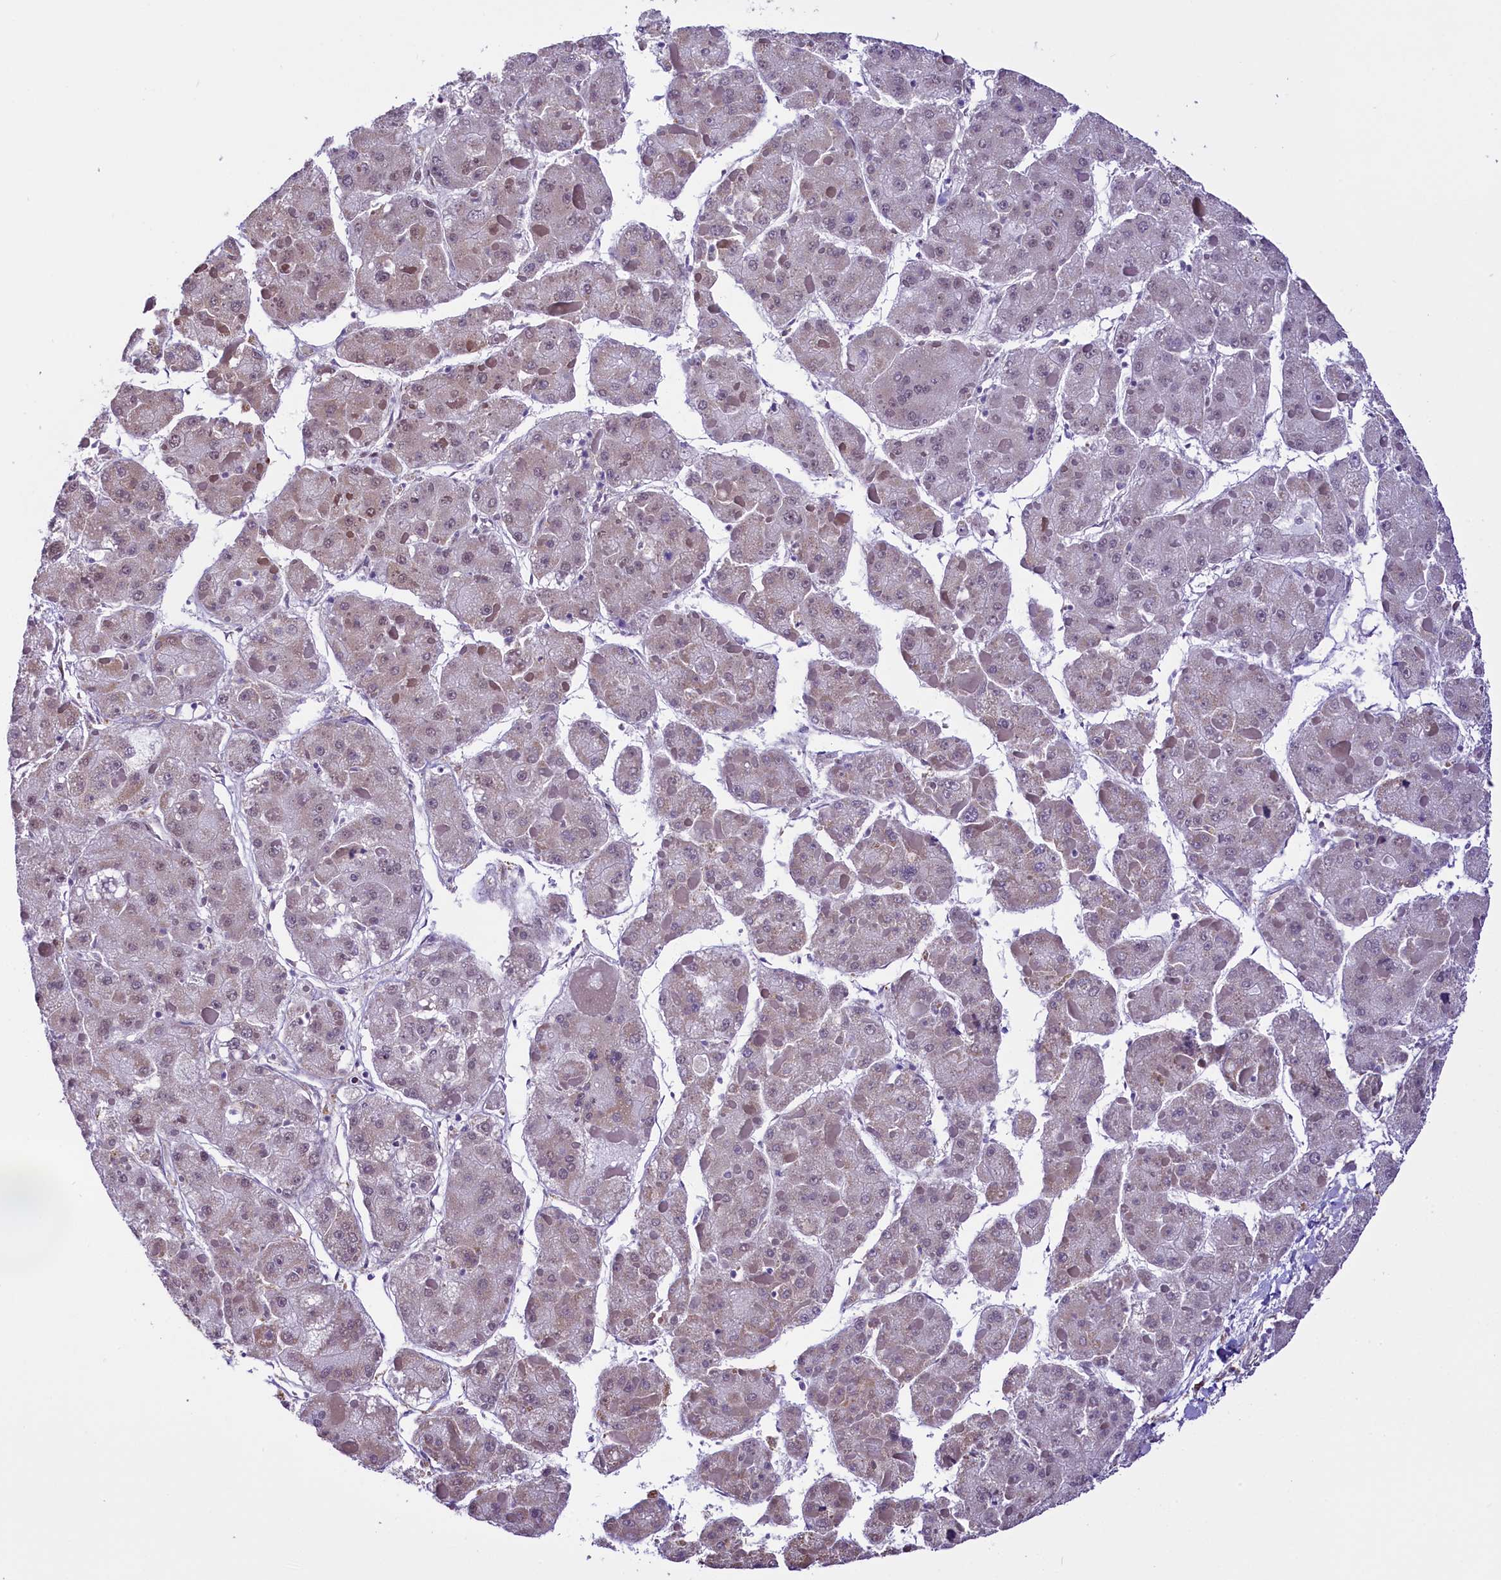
{"staining": {"intensity": "negative", "quantity": "none", "location": "none"}, "tissue": "liver cancer", "cell_type": "Tumor cells", "image_type": "cancer", "snomed": [{"axis": "morphology", "description": "Carcinoma, Hepatocellular, NOS"}, {"axis": "topography", "description": "Liver"}], "caption": "Immunohistochemistry of human liver cancer shows no staining in tumor cells.", "gene": "MRPL54", "patient": {"sex": "female", "age": 73}}